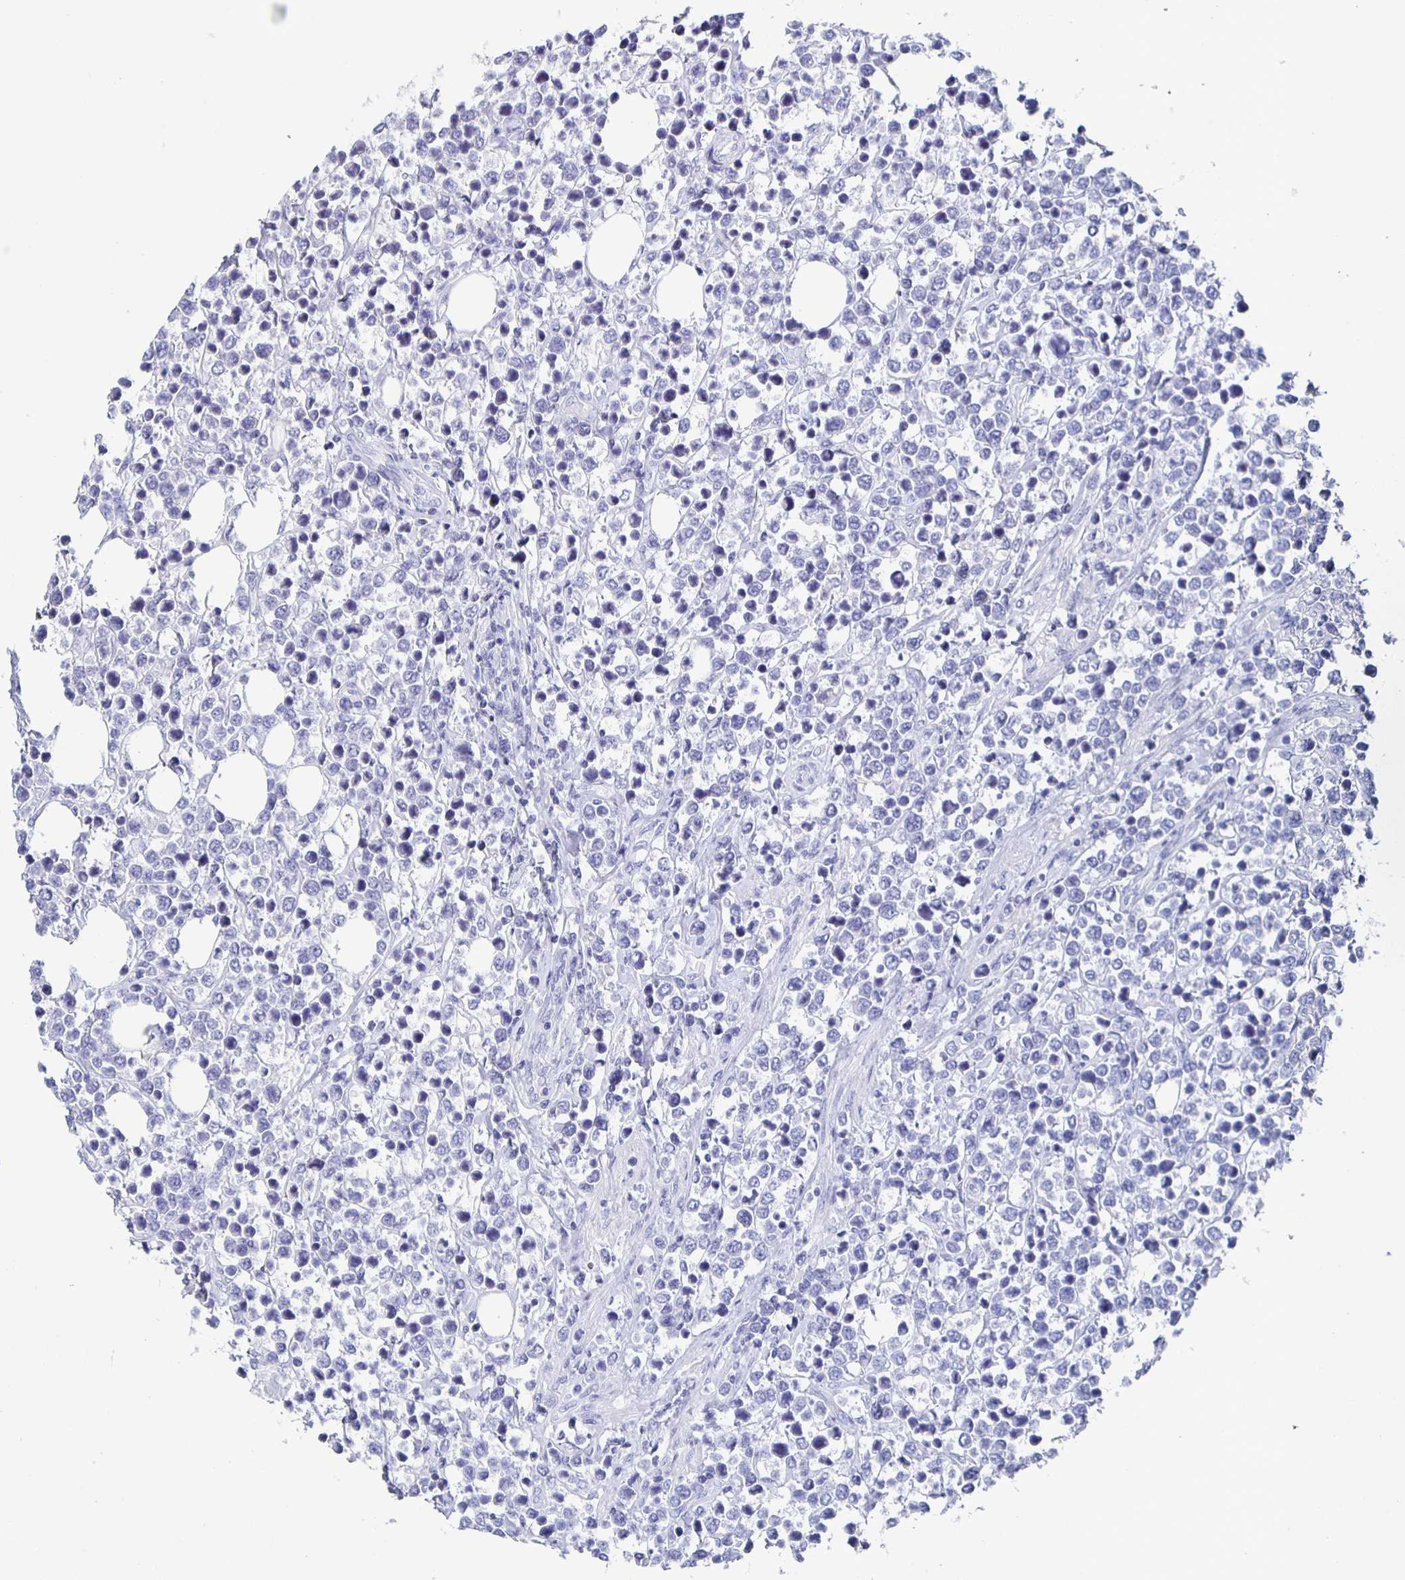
{"staining": {"intensity": "negative", "quantity": "none", "location": "none"}, "tissue": "lymphoma", "cell_type": "Tumor cells", "image_type": "cancer", "snomed": [{"axis": "morphology", "description": "Malignant lymphoma, non-Hodgkin's type, Low grade"}, {"axis": "topography", "description": "Lymph node"}], "caption": "The image demonstrates no staining of tumor cells in malignant lymphoma, non-Hodgkin's type (low-grade).", "gene": "FGA", "patient": {"sex": "male", "age": 60}}